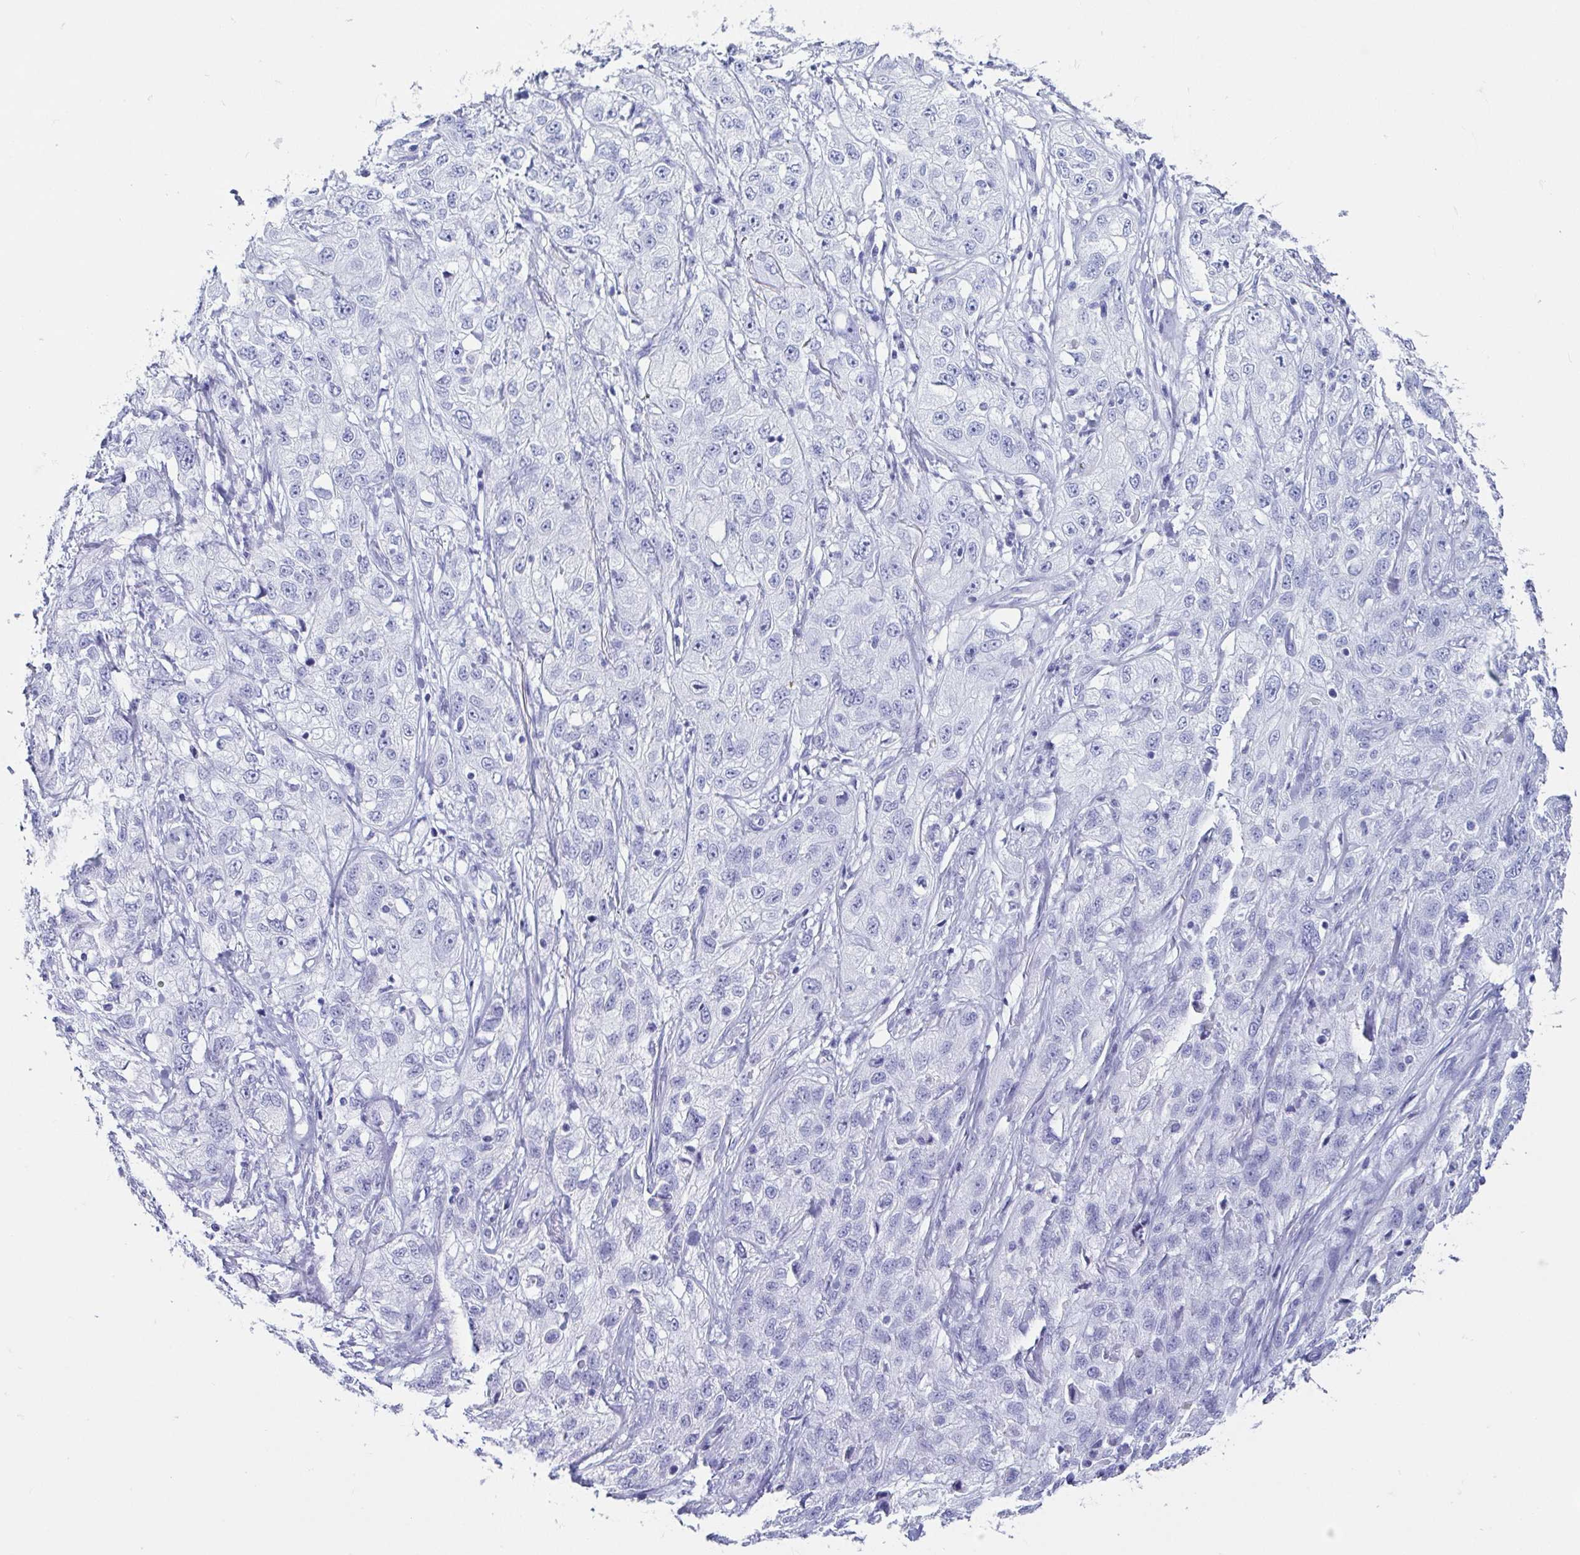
{"staining": {"intensity": "negative", "quantity": "none", "location": "none"}, "tissue": "skin cancer", "cell_type": "Tumor cells", "image_type": "cancer", "snomed": [{"axis": "morphology", "description": "Squamous cell carcinoma, NOS"}, {"axis": "topography", "description": "Skin"}, {"axis": "topography", "description": "Vulva"}], "caption": "Immunohistochemistry (IHC) histopathology image of neoplastic tissue: human skin cancer stained with DAB reveals no significant protein staining in tumor cells.", "gene": "CD164L2", "patient": {"sex": "female", "age": 86}}